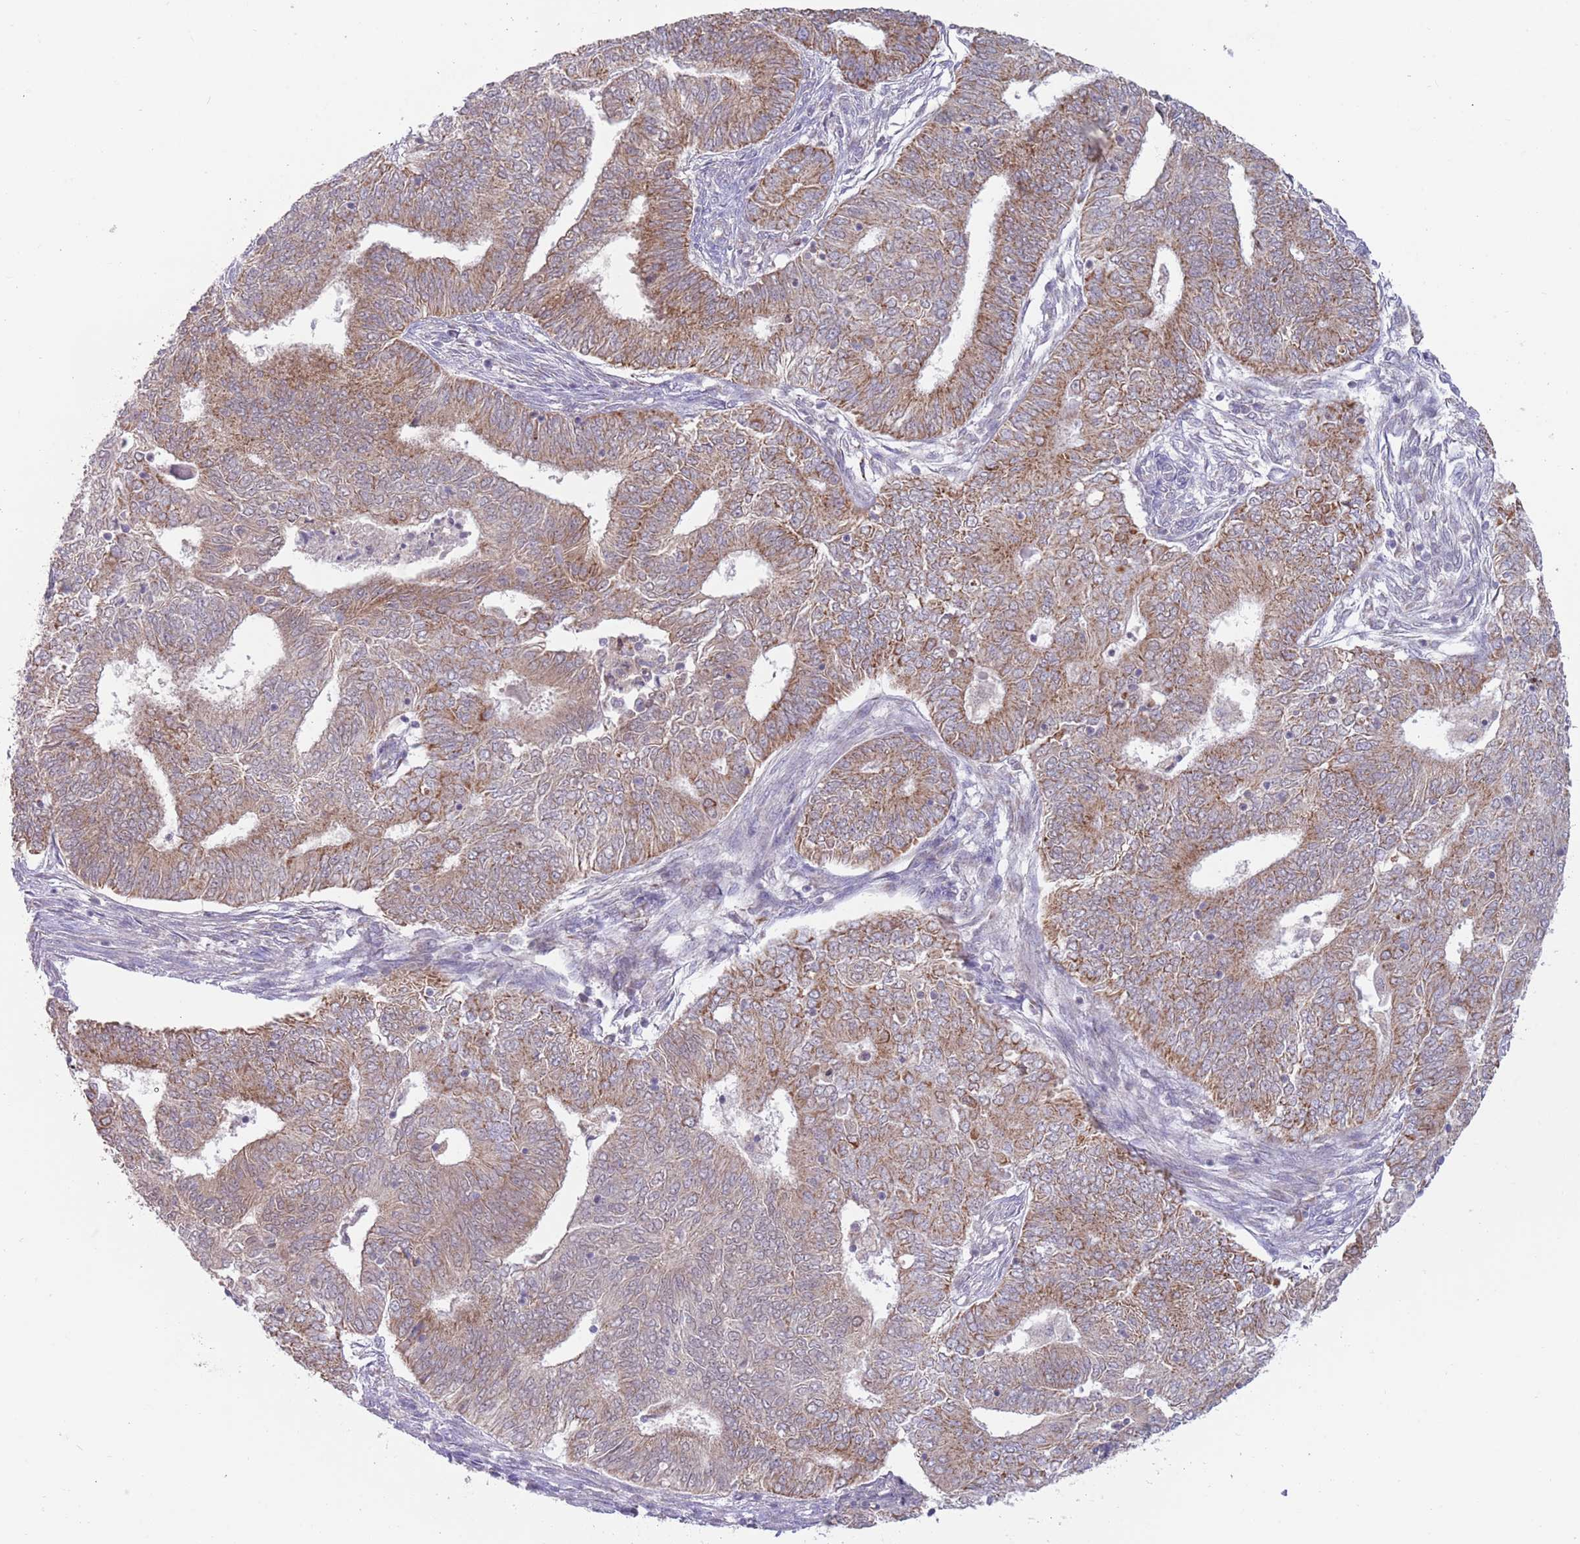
{"staining": {"intensity": "moderate", "quantity": ">75%", "location": "cytoplasmic/membranous"}, "tissue": "endometrial cancer", "cell_type": "Tumor cells", "image_type": "cancer", "snomed": [{"axis": "morphology", "description": "Adenocarcinoma, NOS"}, {"axis": "topography", "description": "Endometrium"}], "caption": "Human endometrial cancer stained with a protein marker exhibits moderate staining in tumor cells.", "gene": "TIMM13", "patient": {"sex": "female", "age": 62}}